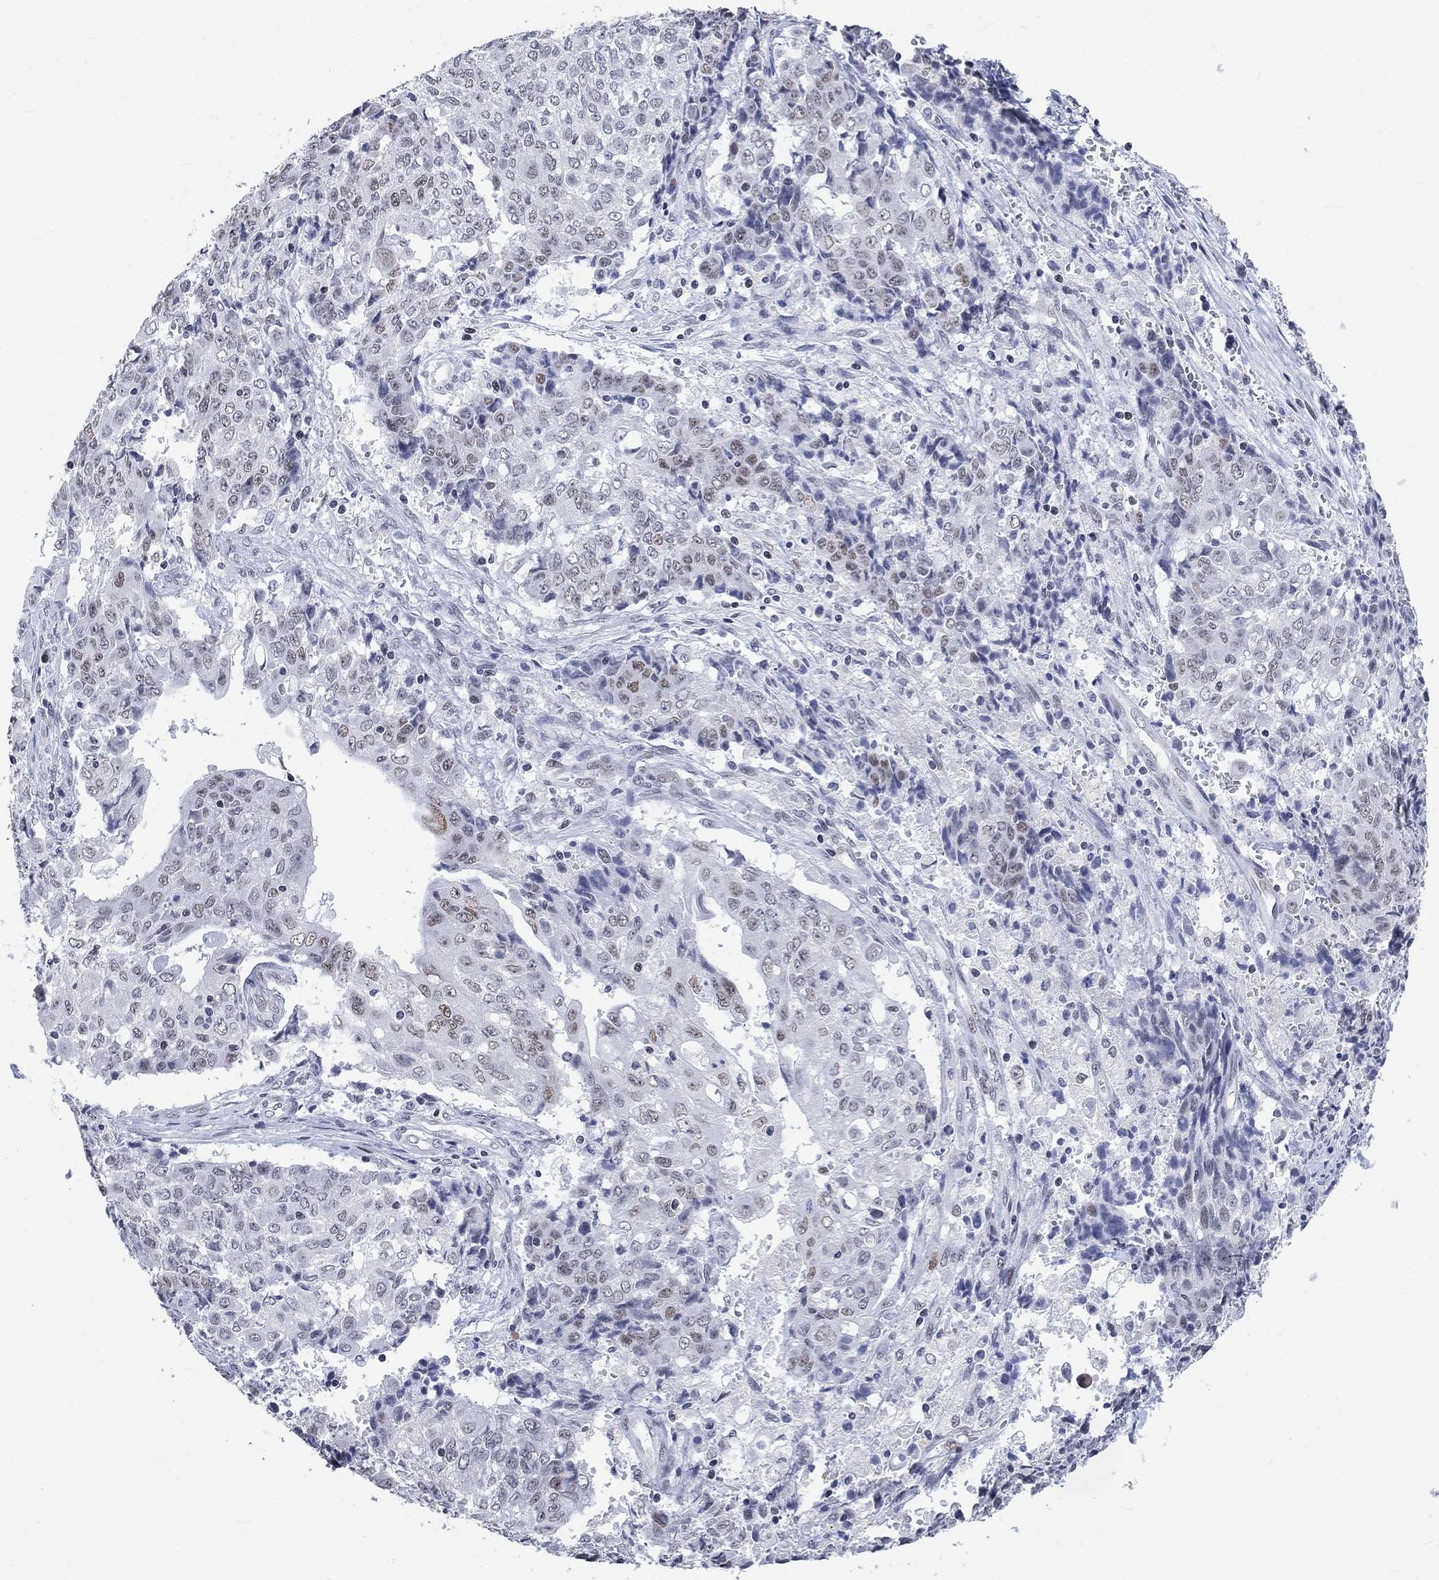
{"staining": {"intensity": "weak", "quantity": "<25%", "location": "nuclear"}, "tissue": "ovarian cancer", "cell_type": "Tumor cells", "image_type": "cancer", "snomed": [{"axis": "morphology", "description": "Carcinoma, endometroid"}, {"axis": "topography", "description": "Ovary"}], "caption": "Ovarian cancer (endometroid carcinoma) stained for a protein using immunohistochemistry (IHC) displays no positivity tumor cells.", "gene": "HCFC1", "patient": {"sex": "female", "age": 42}}